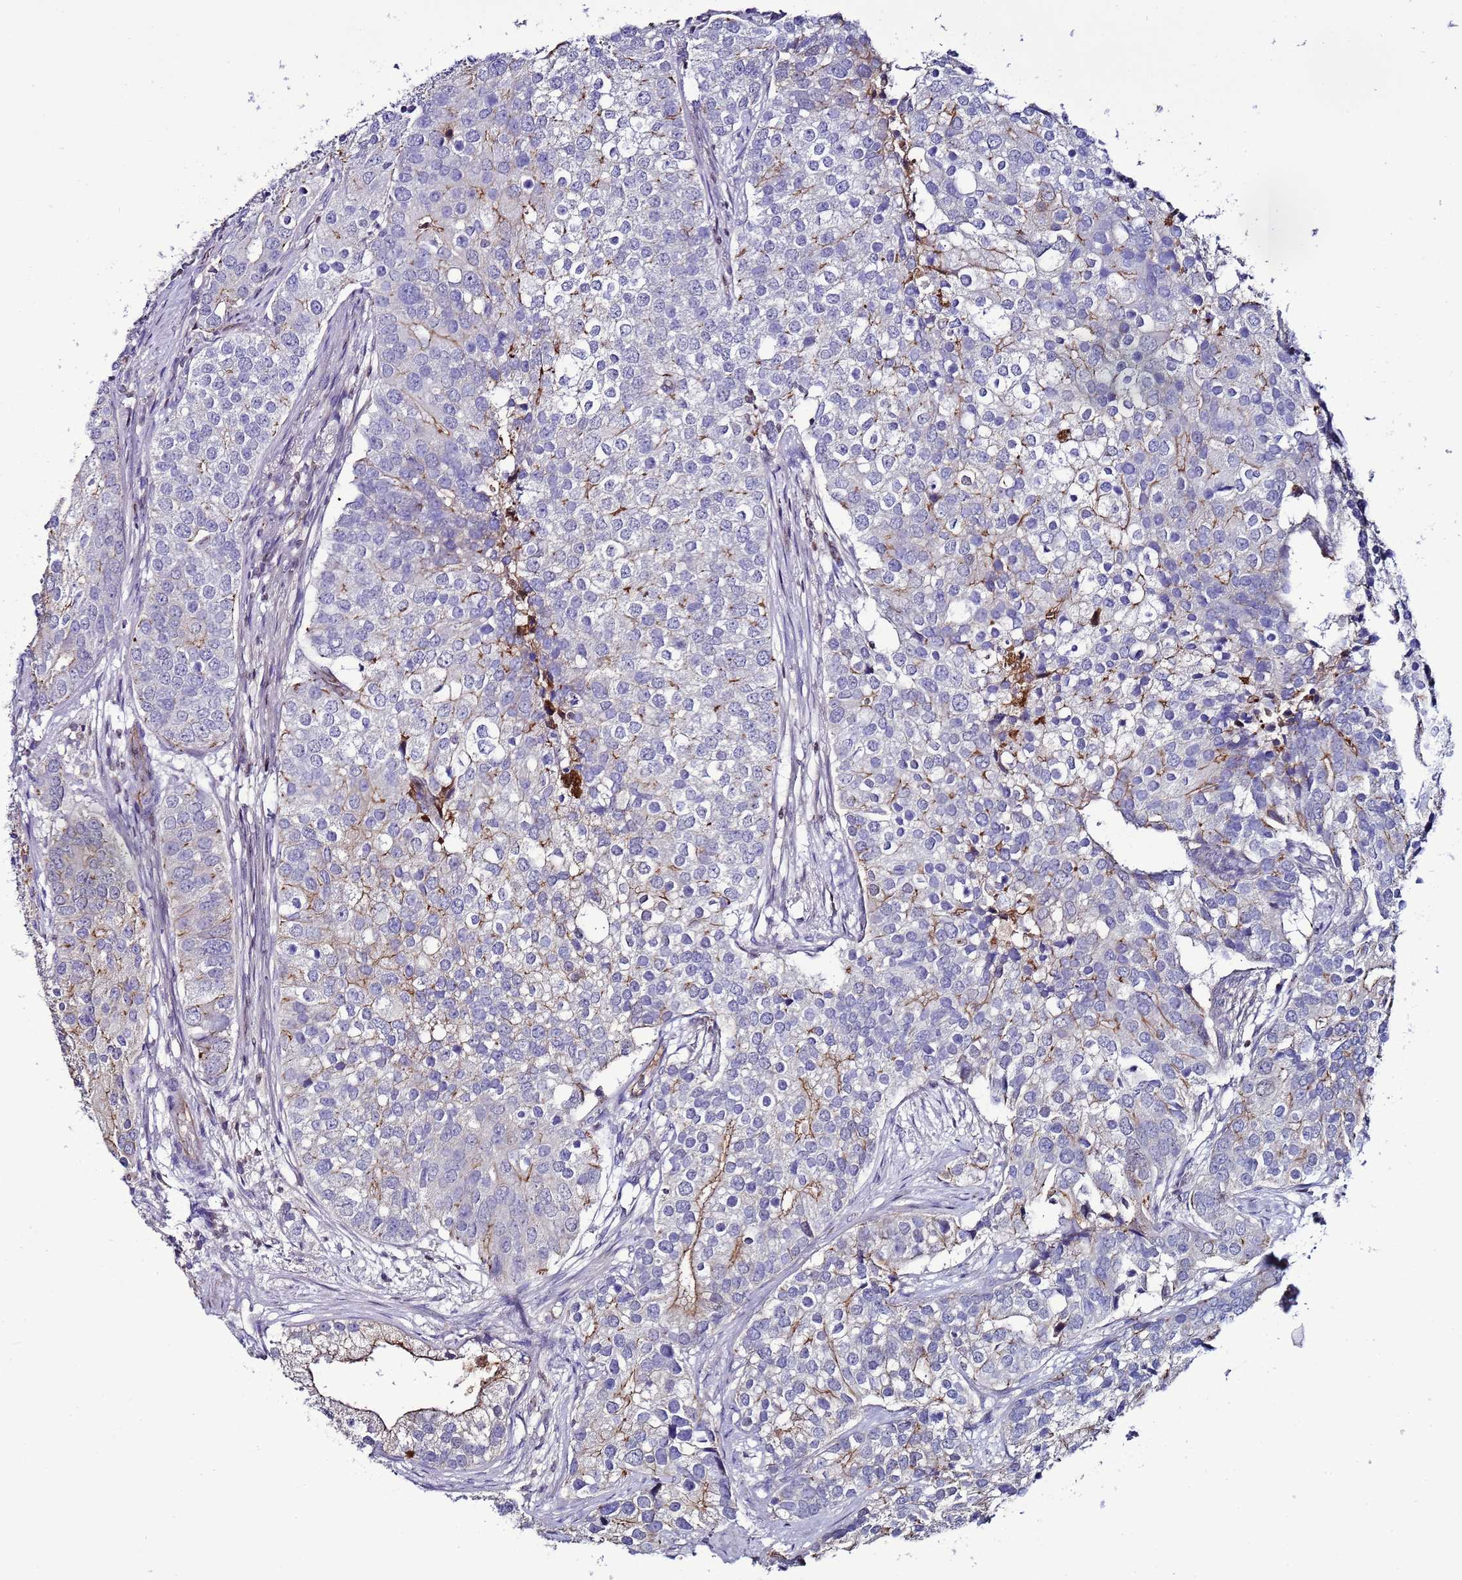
{"staining": {"intensity": "moderate", "quantity": "<25%", "location": "cytoplasmic/membranous"}, "tissue": "prostate cancer", "cell_type": "Tumor cells", "image_type": "cancer", "snomed": [{"axis": "morphology", "description": "Adenocarcinoma, High grade"}, {"axis": "topography", "description": "Prostate"}], "caption": "IHC (DAB) staining of prostate cancer (adenocarcinoma (high-grade)) reveals moderate cytoplasmic/membranous protein expression in about <25% of tumor cells.", "gene": "TENM3", "patient": {"sex": "male", "age": 62}}